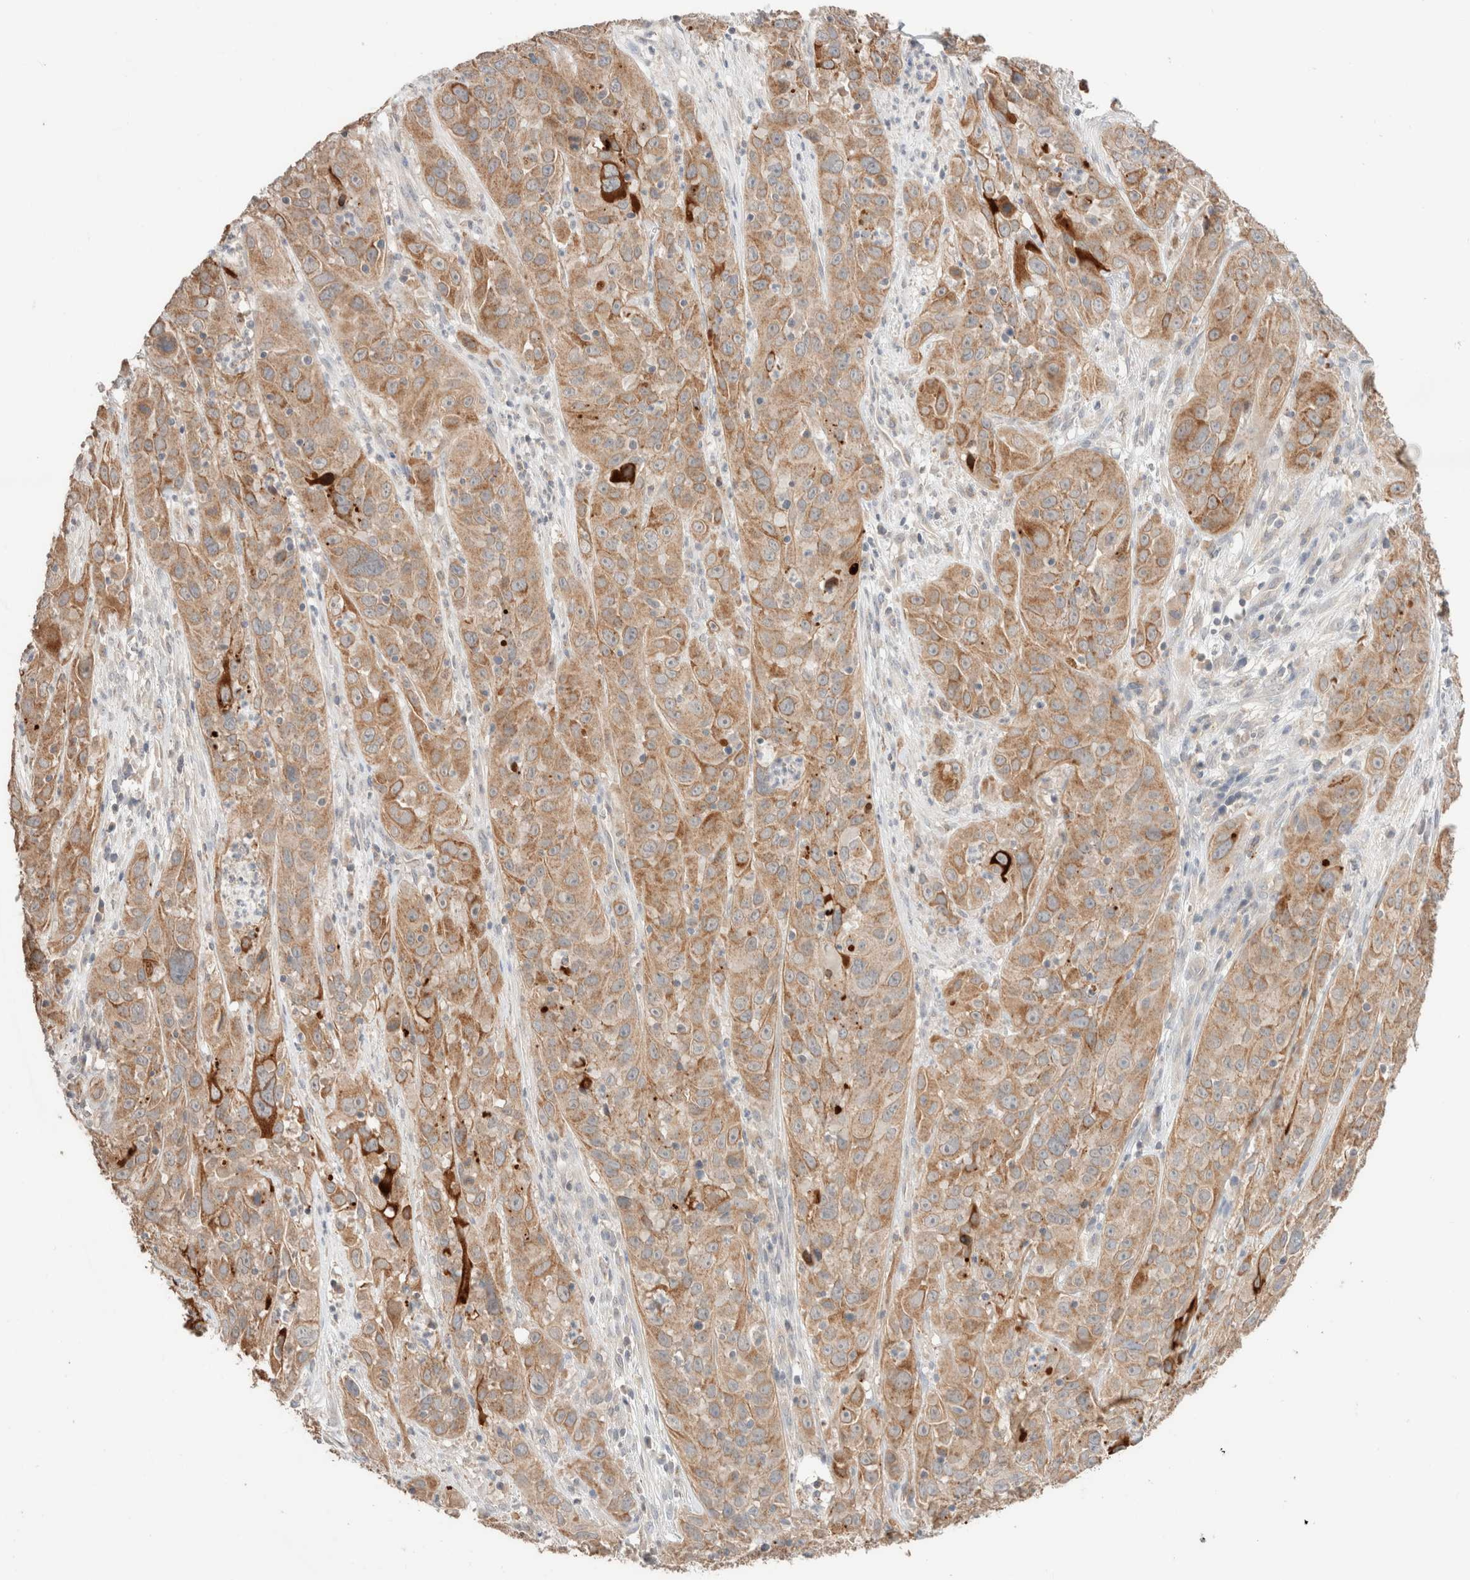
{"staining": {"intensity": "moderate", "quantity": ">75%", "location": "cytoplasmic/membranous"}, "tissue": "cervical cancer", "cell_type": "Tumor cells", "image_type": "cancer", "snomed": [{"axis": "morphology", "description": "Squamous cell carcinoma, NOS"}, {"axis": "topography", "description": "Cervix"}], "caption": "Brown immunohistochemical staining in human squamous cell carcinoma (cervical) shows moderate cytoplasmic/membranous expression in approximately >75% of tumor cells.", "gene": "TRIM41", "patient": {"sex": "female", "age": 32}}